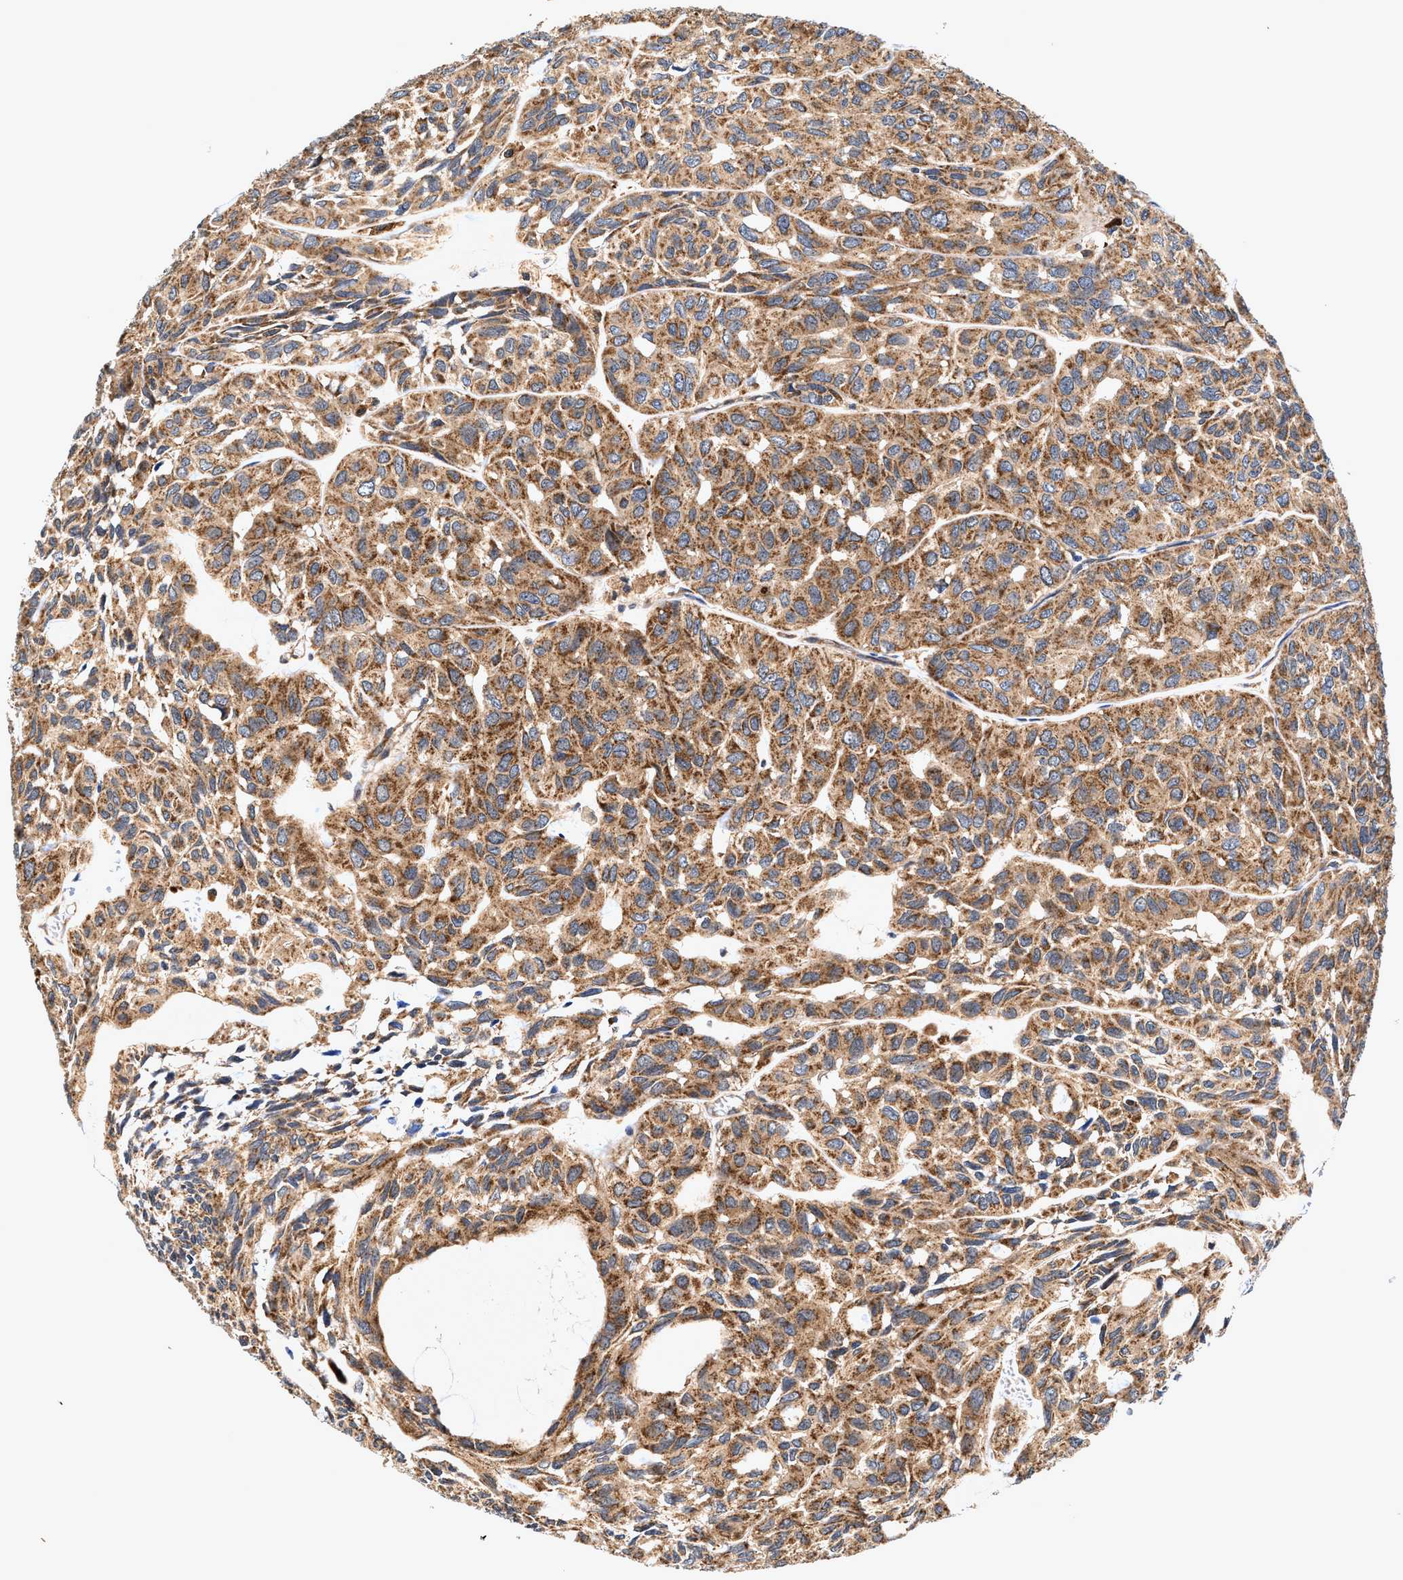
{"staining": {"intensity": "moderate", "quantity": ">75%", "location": "cytoplasmic/membranous"}, "tissue": "head and neck cancer", "cell_type": "Tumor cells", "image_type": "cancer", "snomed": [{"axis": "morphology", "description": "Adenocarcinoma, NOS"}, {"axis": "topography", "description": "Salivary gland, NOS"}, {"axis": "topography", "description": "Head-Neck"}], "caption": "Brown immunohistochemical staining in adenocarcinoma (head and neck) displays moderate cytoplasmic/membranous positivity in about >75% of tumor cells.", "gene": "EFNA4", "patient": {"sex": "female", "age": 76}}